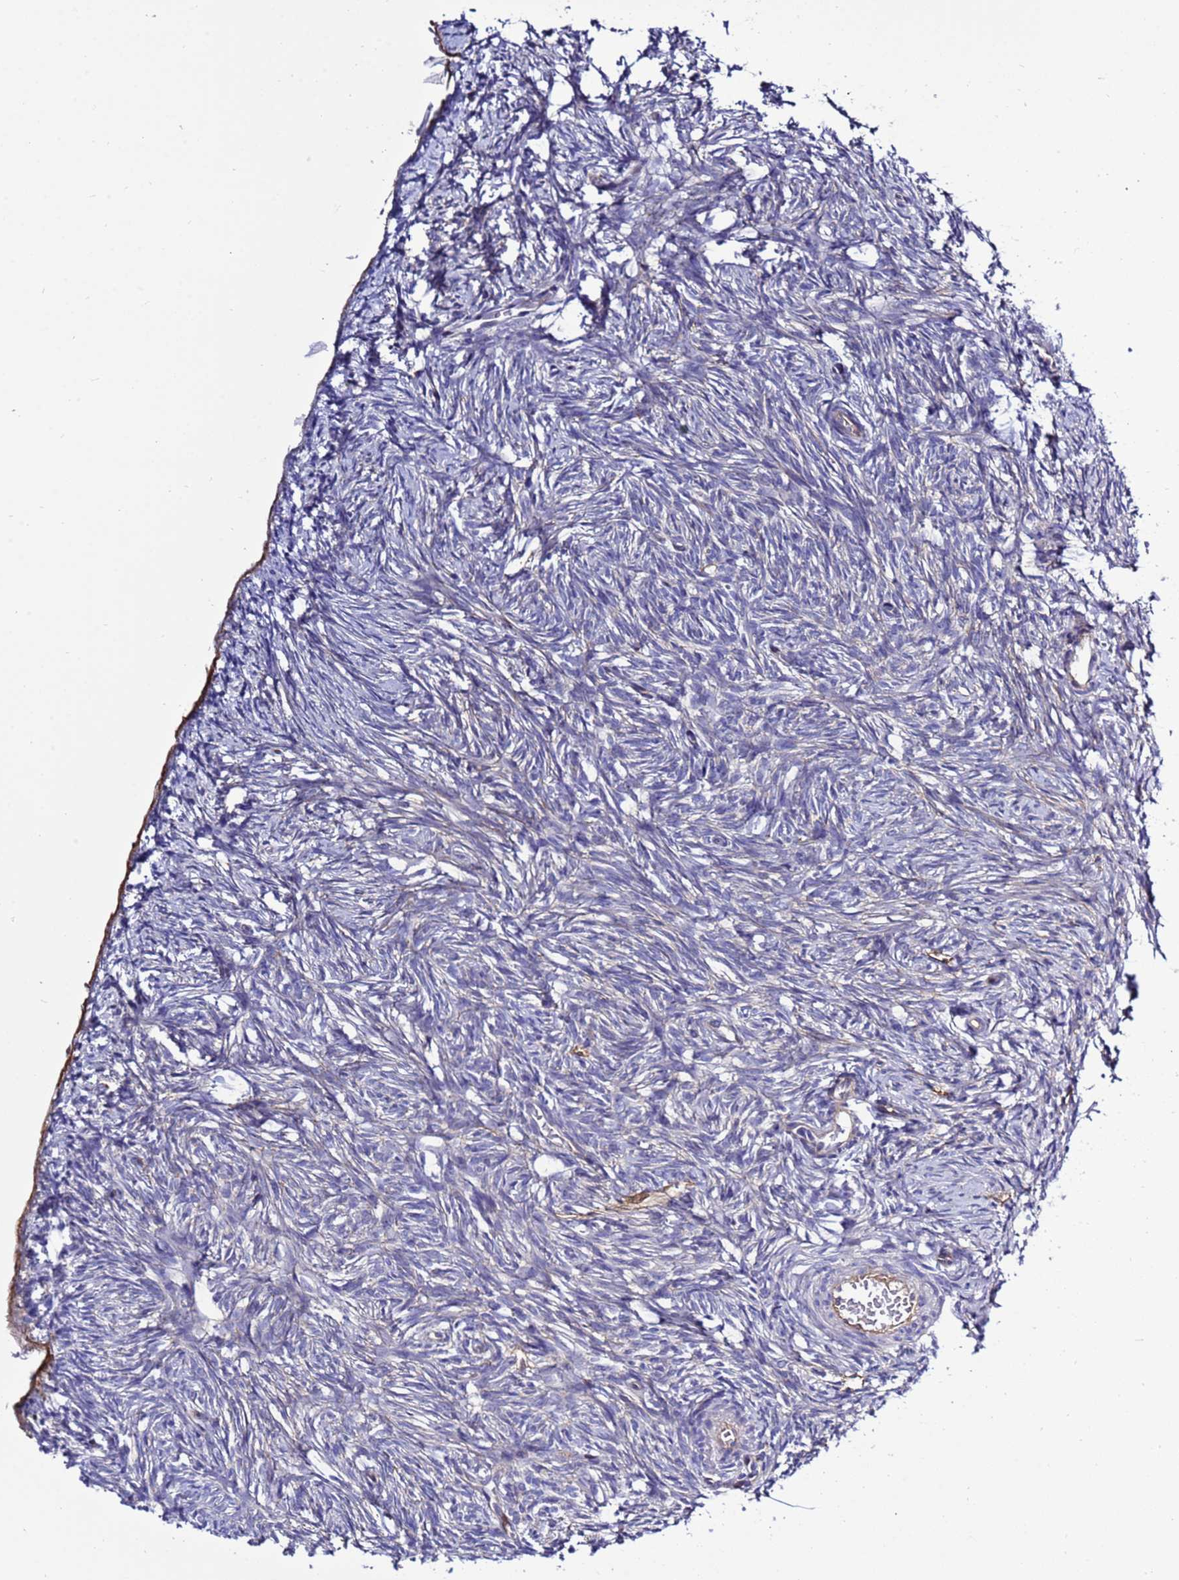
{"staining": {"intensity": "negative", "quantity": "none", "location": "none"}, "tissue": "ovary", "cell_type": "Ovarian stroma cells", "image_type": "normal", "snomed": [{"axis": "morphology", "description": "Normal tissue, NOS"}, {"axis": "topography", "description": "Ovary"}], "caption": "Immunohistochemistry (IHC) image of normal ovary: human ovary stained with DAB (3,3'-diaminobenzidine) displays no significant protein positivity in ovarian stroma cells.", "gene": "FOXRED1", "patient": {"sex": "female", "age": 51}}